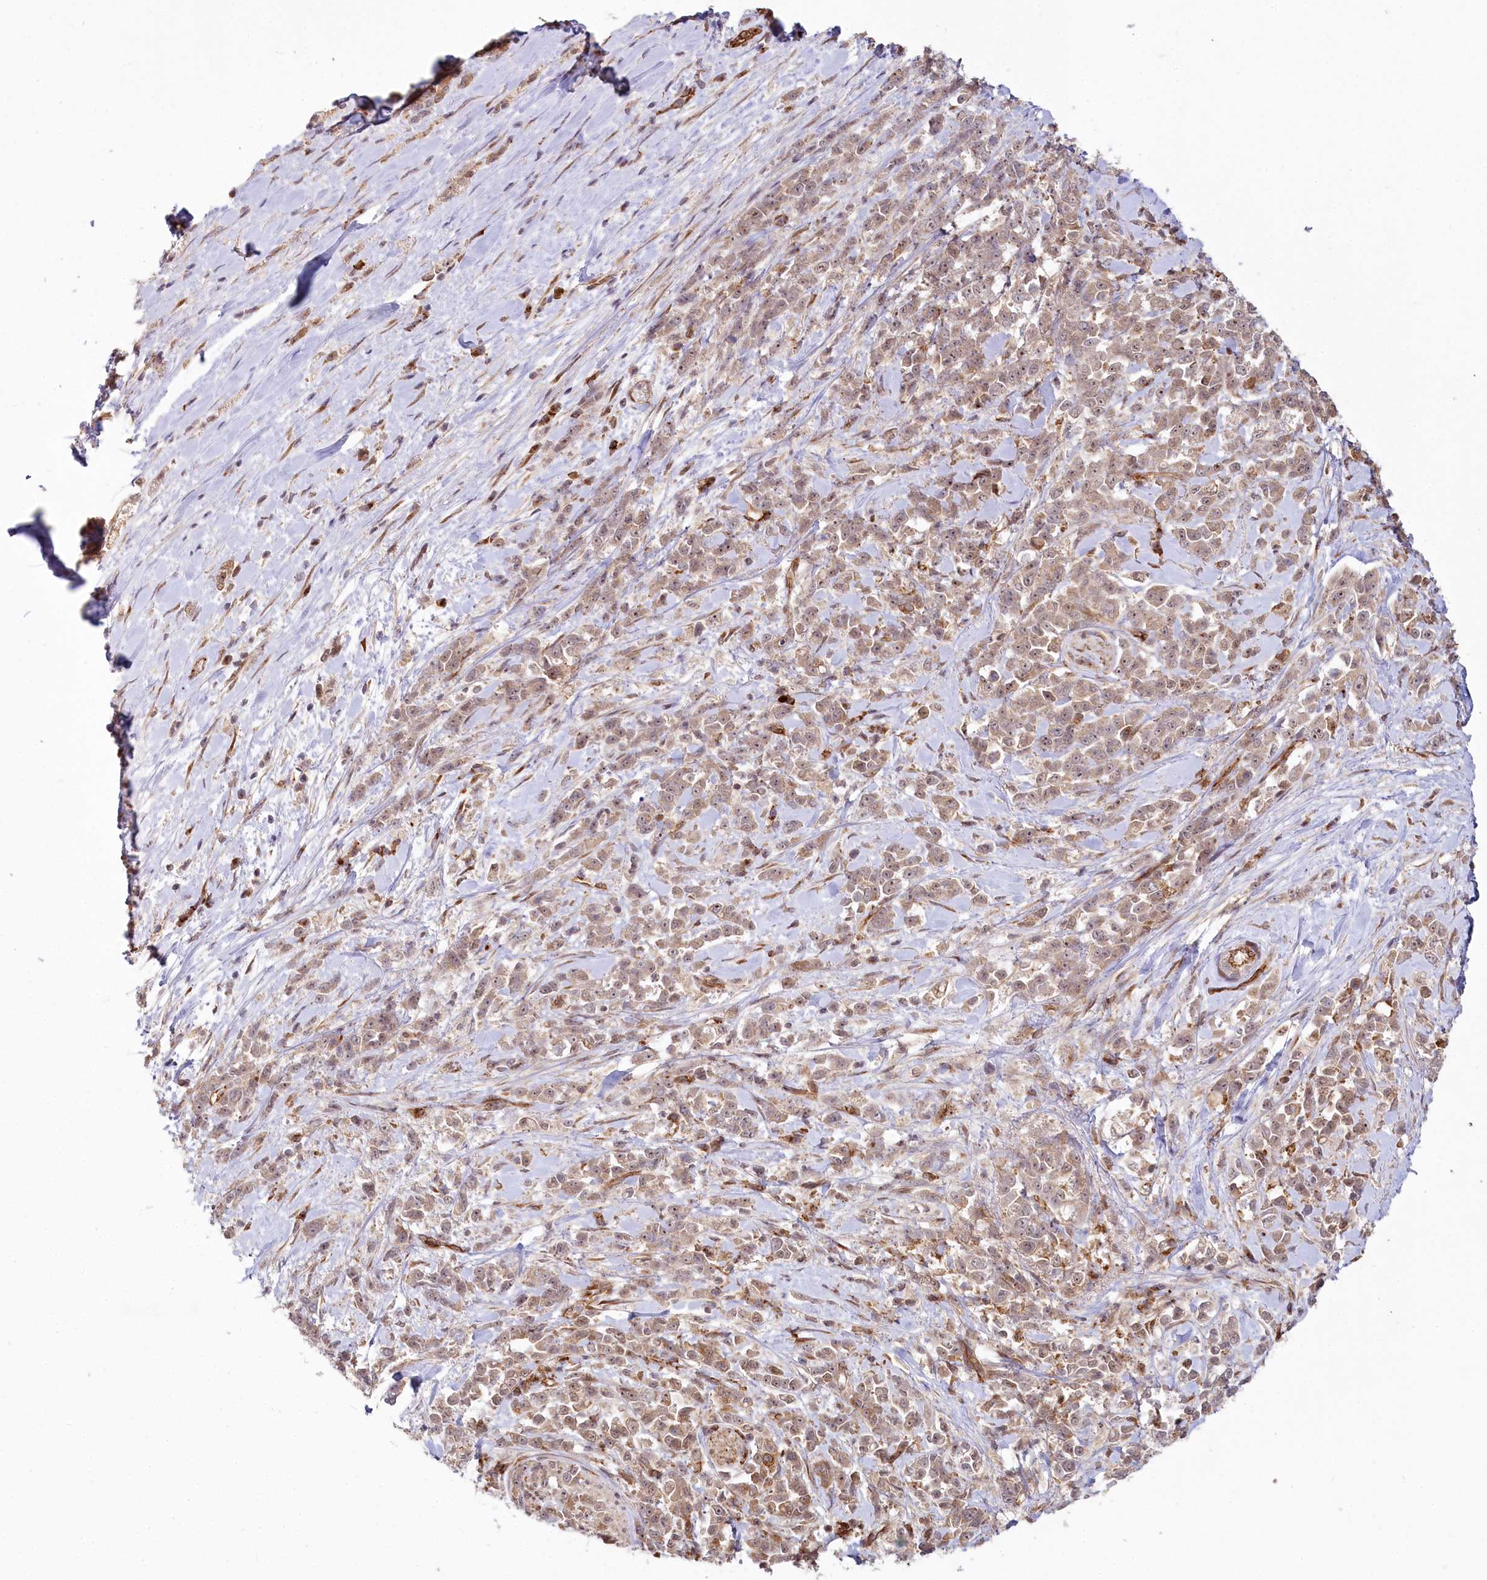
{"staining": {"intensity": "weak", "quantity": ">75%", "location": "cytoplasmic/membranous,nuclear"}, "tissue": "pancreatic cancer", "cell_type": "Tumor cells", "image_type": "cancer", "snomed": [{"axis": "morphology", "description": "Normal tissue, NOS"}, {"axis": "morphology", "description": "Adenocarcinoma, NOS"}, {"axis": "topography", "description": "Pancreas"}], "caption": "Pancreatic cancer was stained to show a protein in brown. There is low levels of weak cytoplasmic/membranous and nuclear expression in approximately >75% of tumor cells.", "gene": "ALKBH8", "patient": {"sex": "female", "age": 64}}